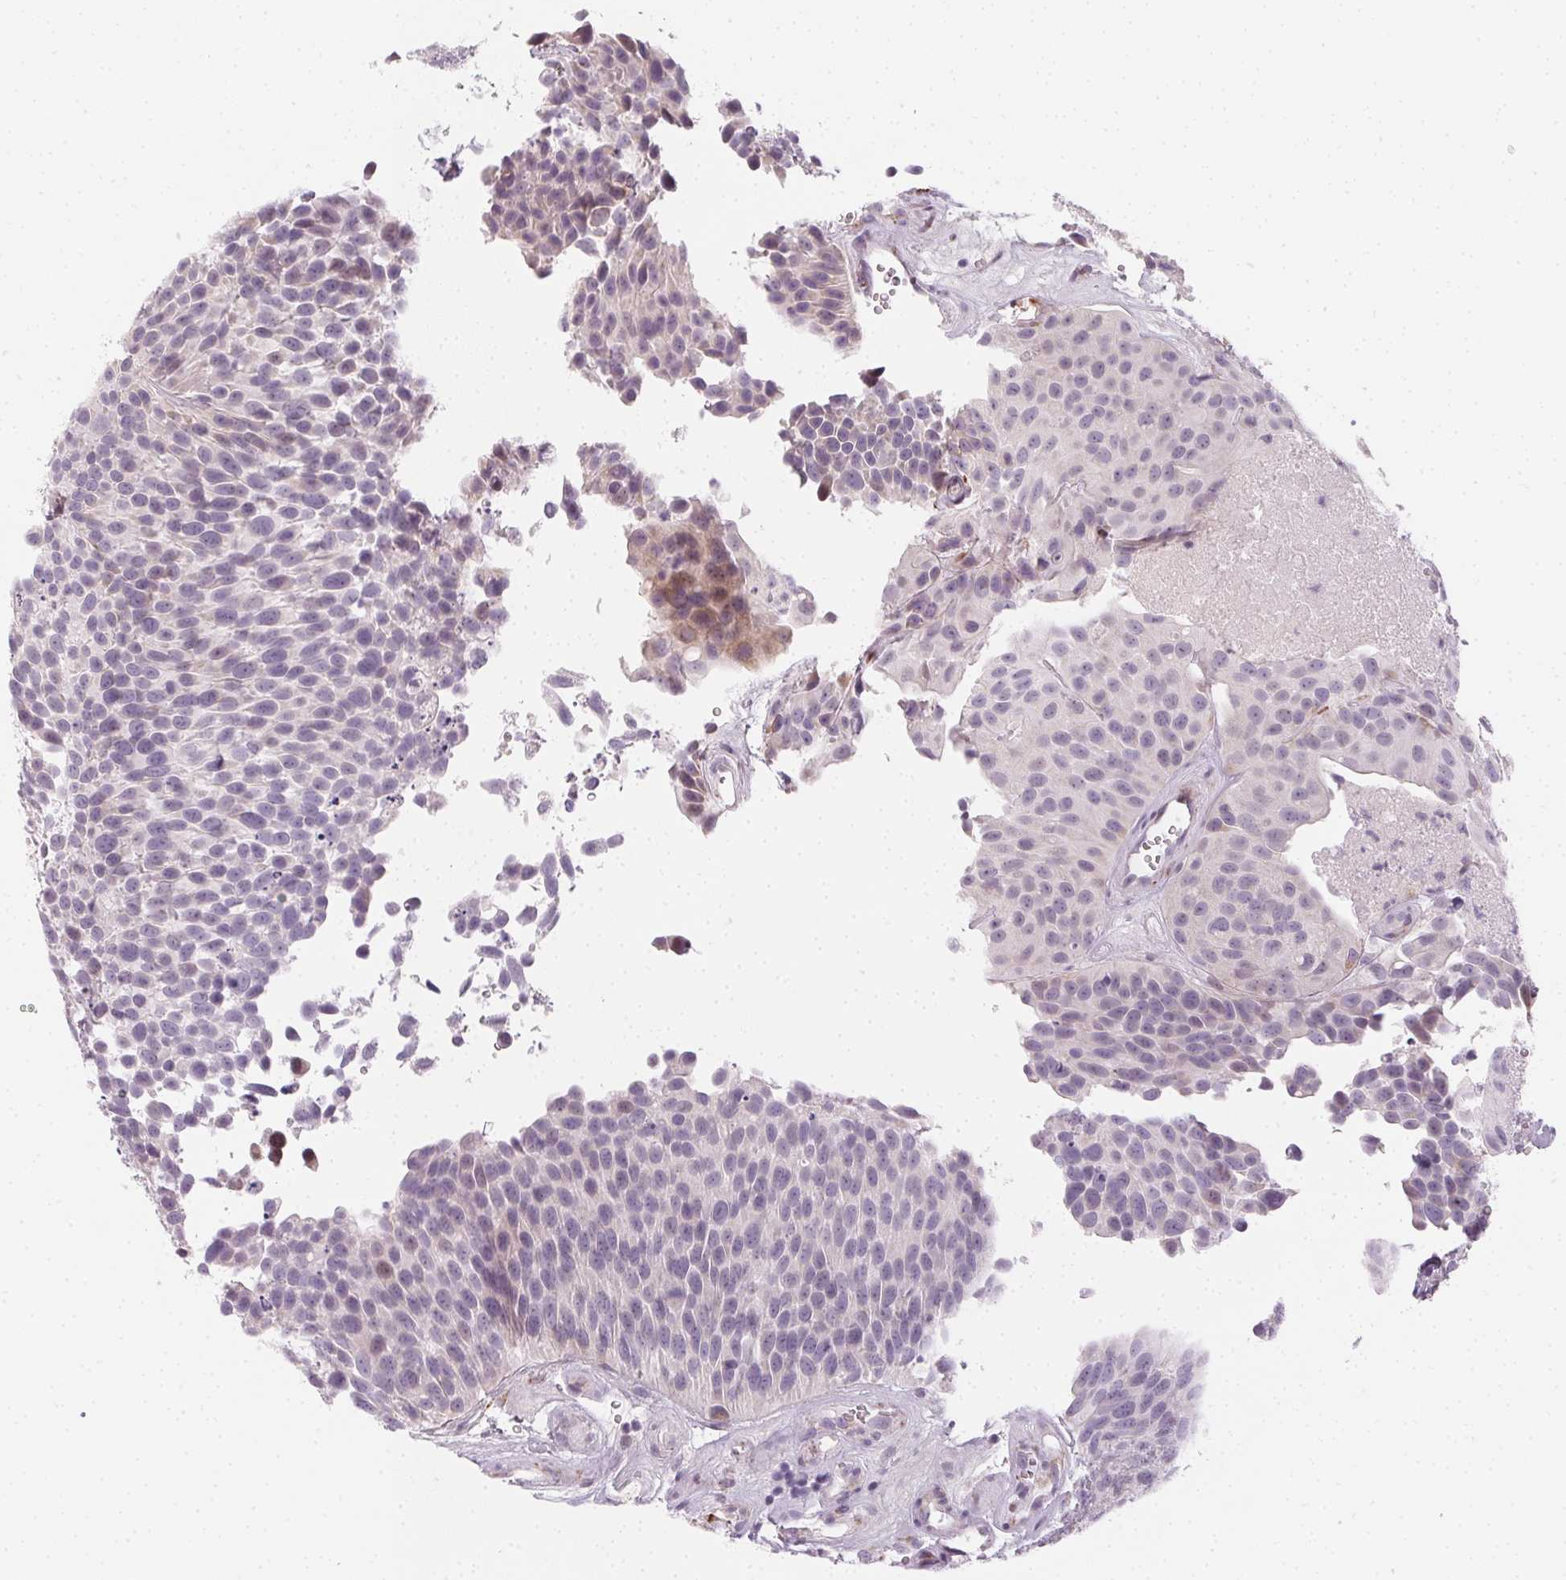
{"staining": {"intensity": "negative", "quantity": "none", "location": "none"}, "tissue": "urothelial cancer", "cell_type": "Tumor cells", "image_type": "cancer", "snomed": [{"axis": "morphology", "description": "Urothelial carcinoma, Low grade"}, {"axis": "topography", "description": "Urinary bladder"}], "caption": "A photomicrograph of urothelial cancer stained for a protein displays no brown staining in tumor cells.", "gene": "CCDC96", "patient": {"sex": "male", "age": 76}}